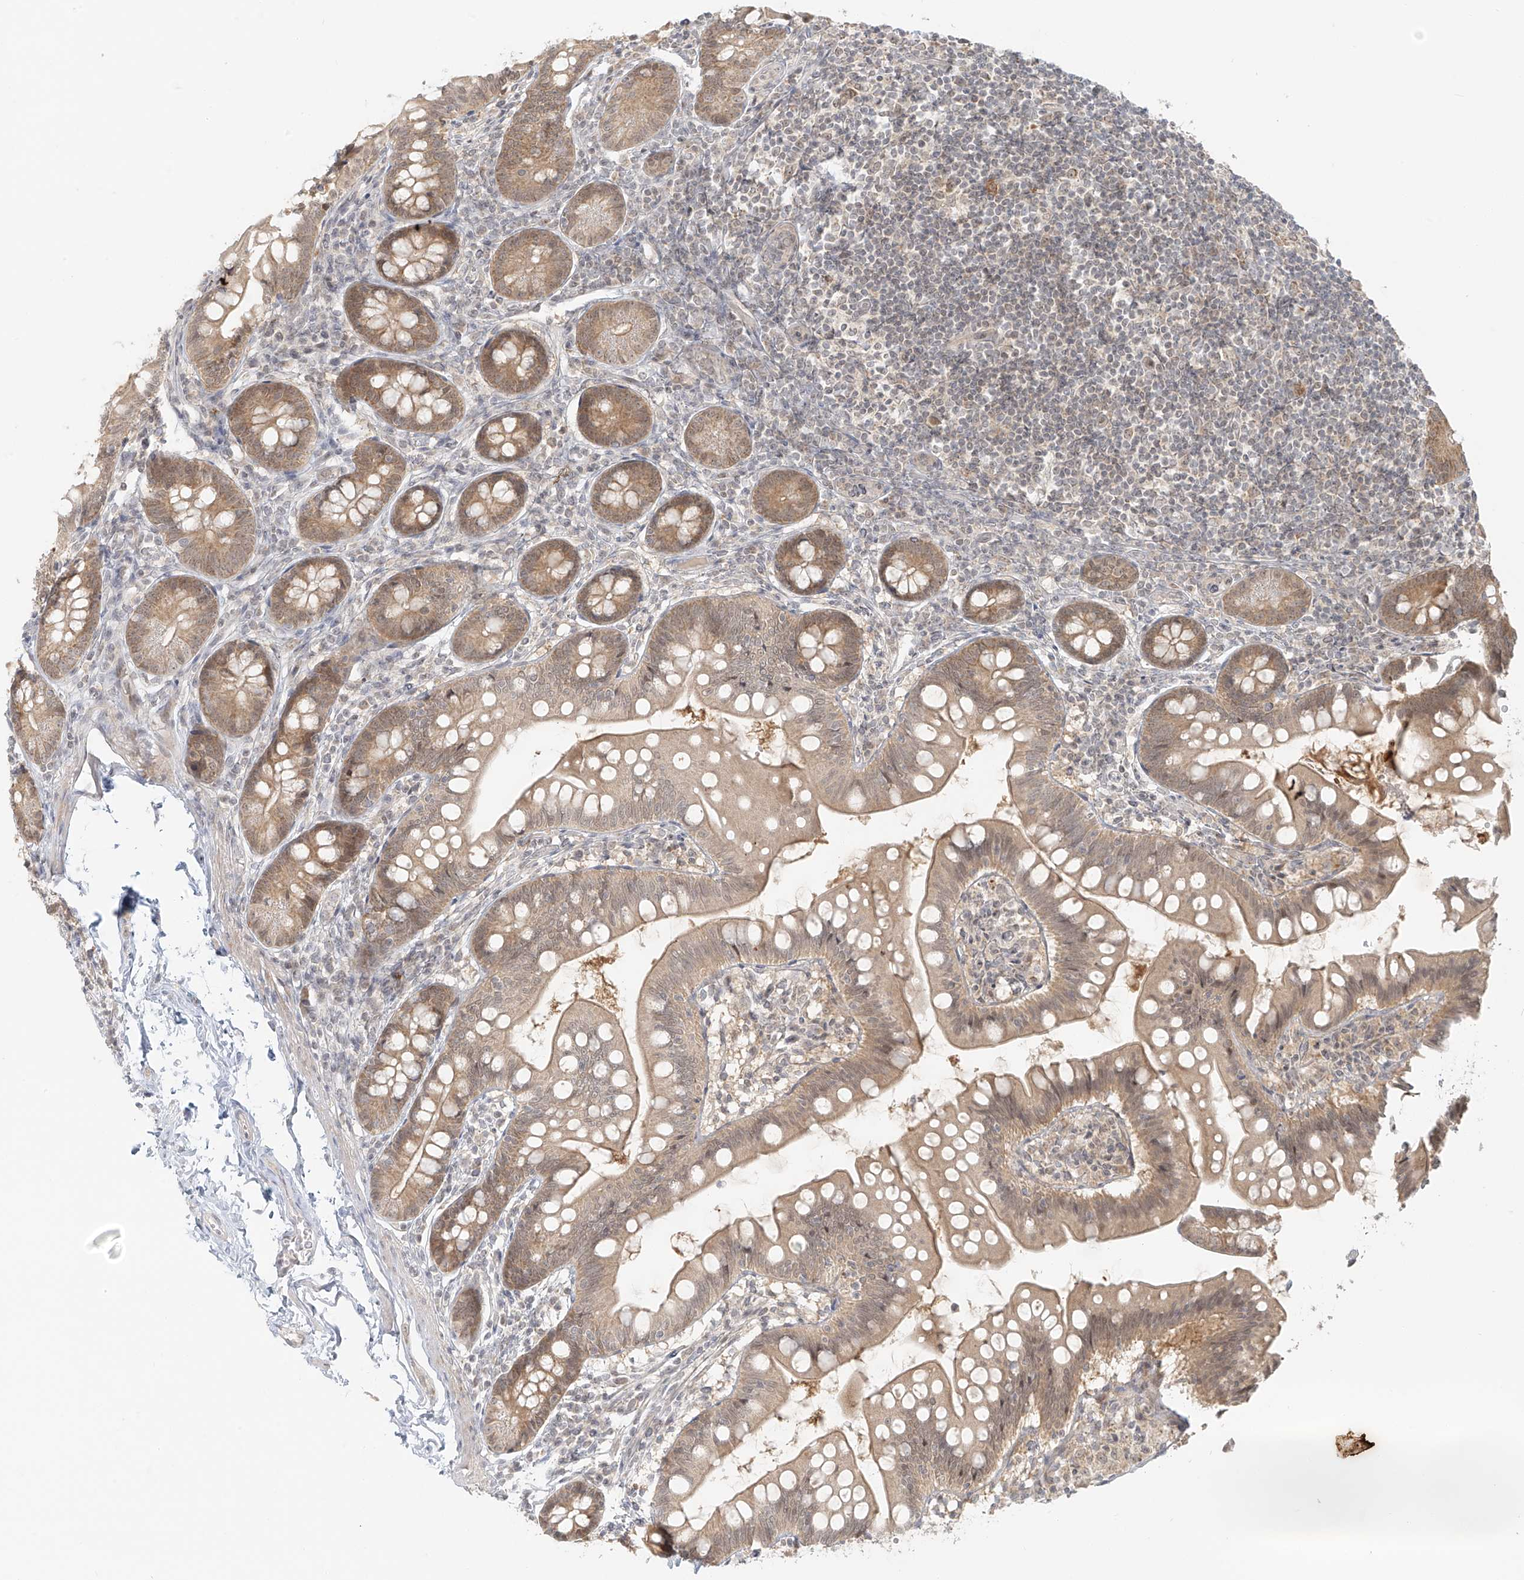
{"staining": {"intensity": "moderate", "quantity": ">75%", "location": "cytoplasmic/membranous"}, "tissue": "small intestine", "cell_type": "Glandular cells", "image_type": "normal", "snomed": [{"axis": "morphology", "description": "Normal tissue, NOS"}, {"axis": "topography", "description": "Small intestine"}], "caption": "This histopathology image displays IHC staining of benign small intestine, with medium moderate cytoplasmic/membranous expression in about >75% of glandular cells.", "gene": "MIPEP", "patient": {"sex": "male", "age": 7}}